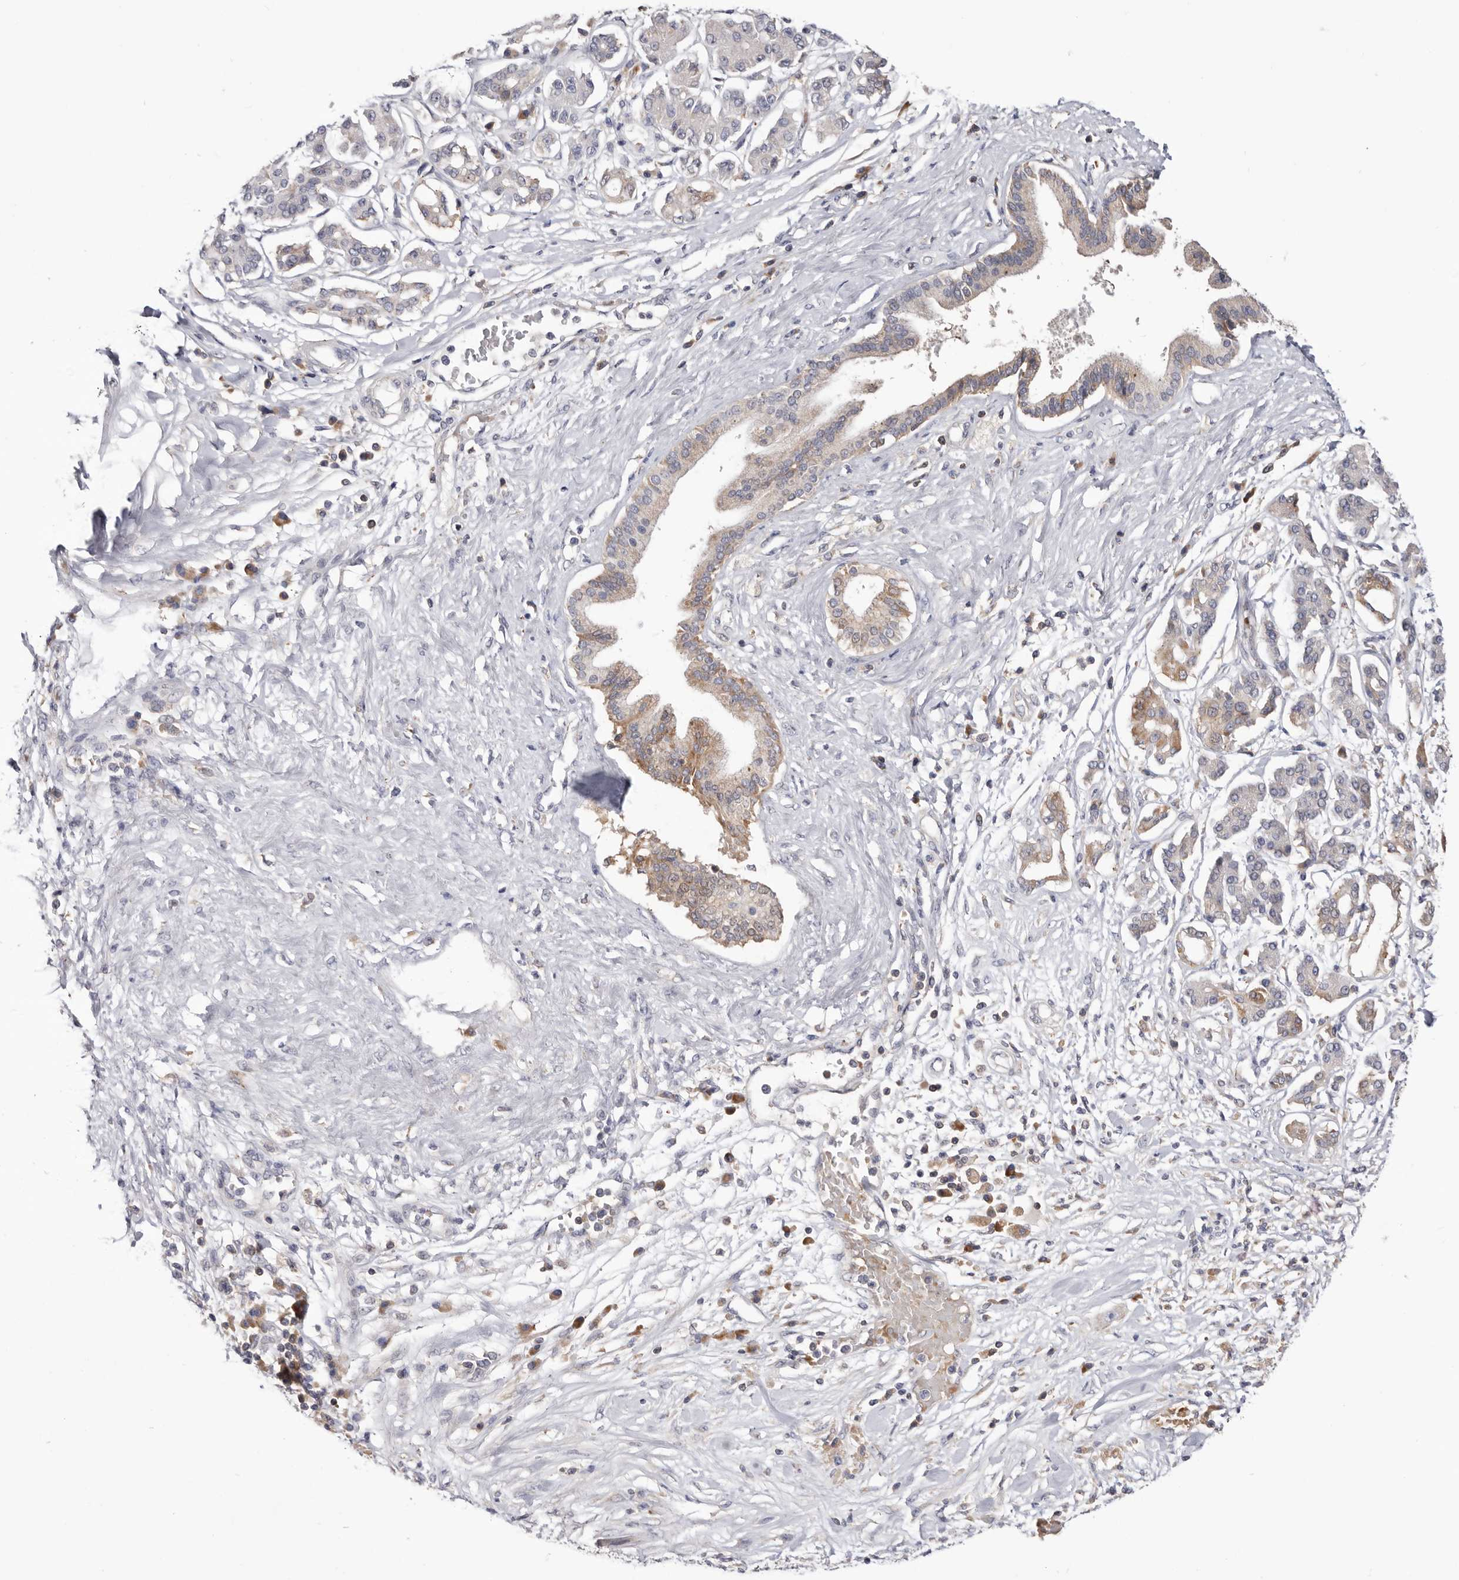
{"staining": {"intensity": "moderate", "quantity": "25%-75%", "location": "cytoplasmic/membranous"}, "tissue": "pancreatic cancer", "cell_type": "Tumor cells", "image_type": "cancer", "snomed": [{"axis": "morphology", "description": "Adenocarcinoma, NOS"}, {"axis": "topography", "description": "Pancreas"}], "caption": "Protein analysis of adenocarcinoma (pancreatic) tissue demonstrates moderate cytoplasmic/membranous positivity in about 25%-75% of tumor cells.", "gene": "RNF213", "patient": {"sex": "female", "age": 56}}